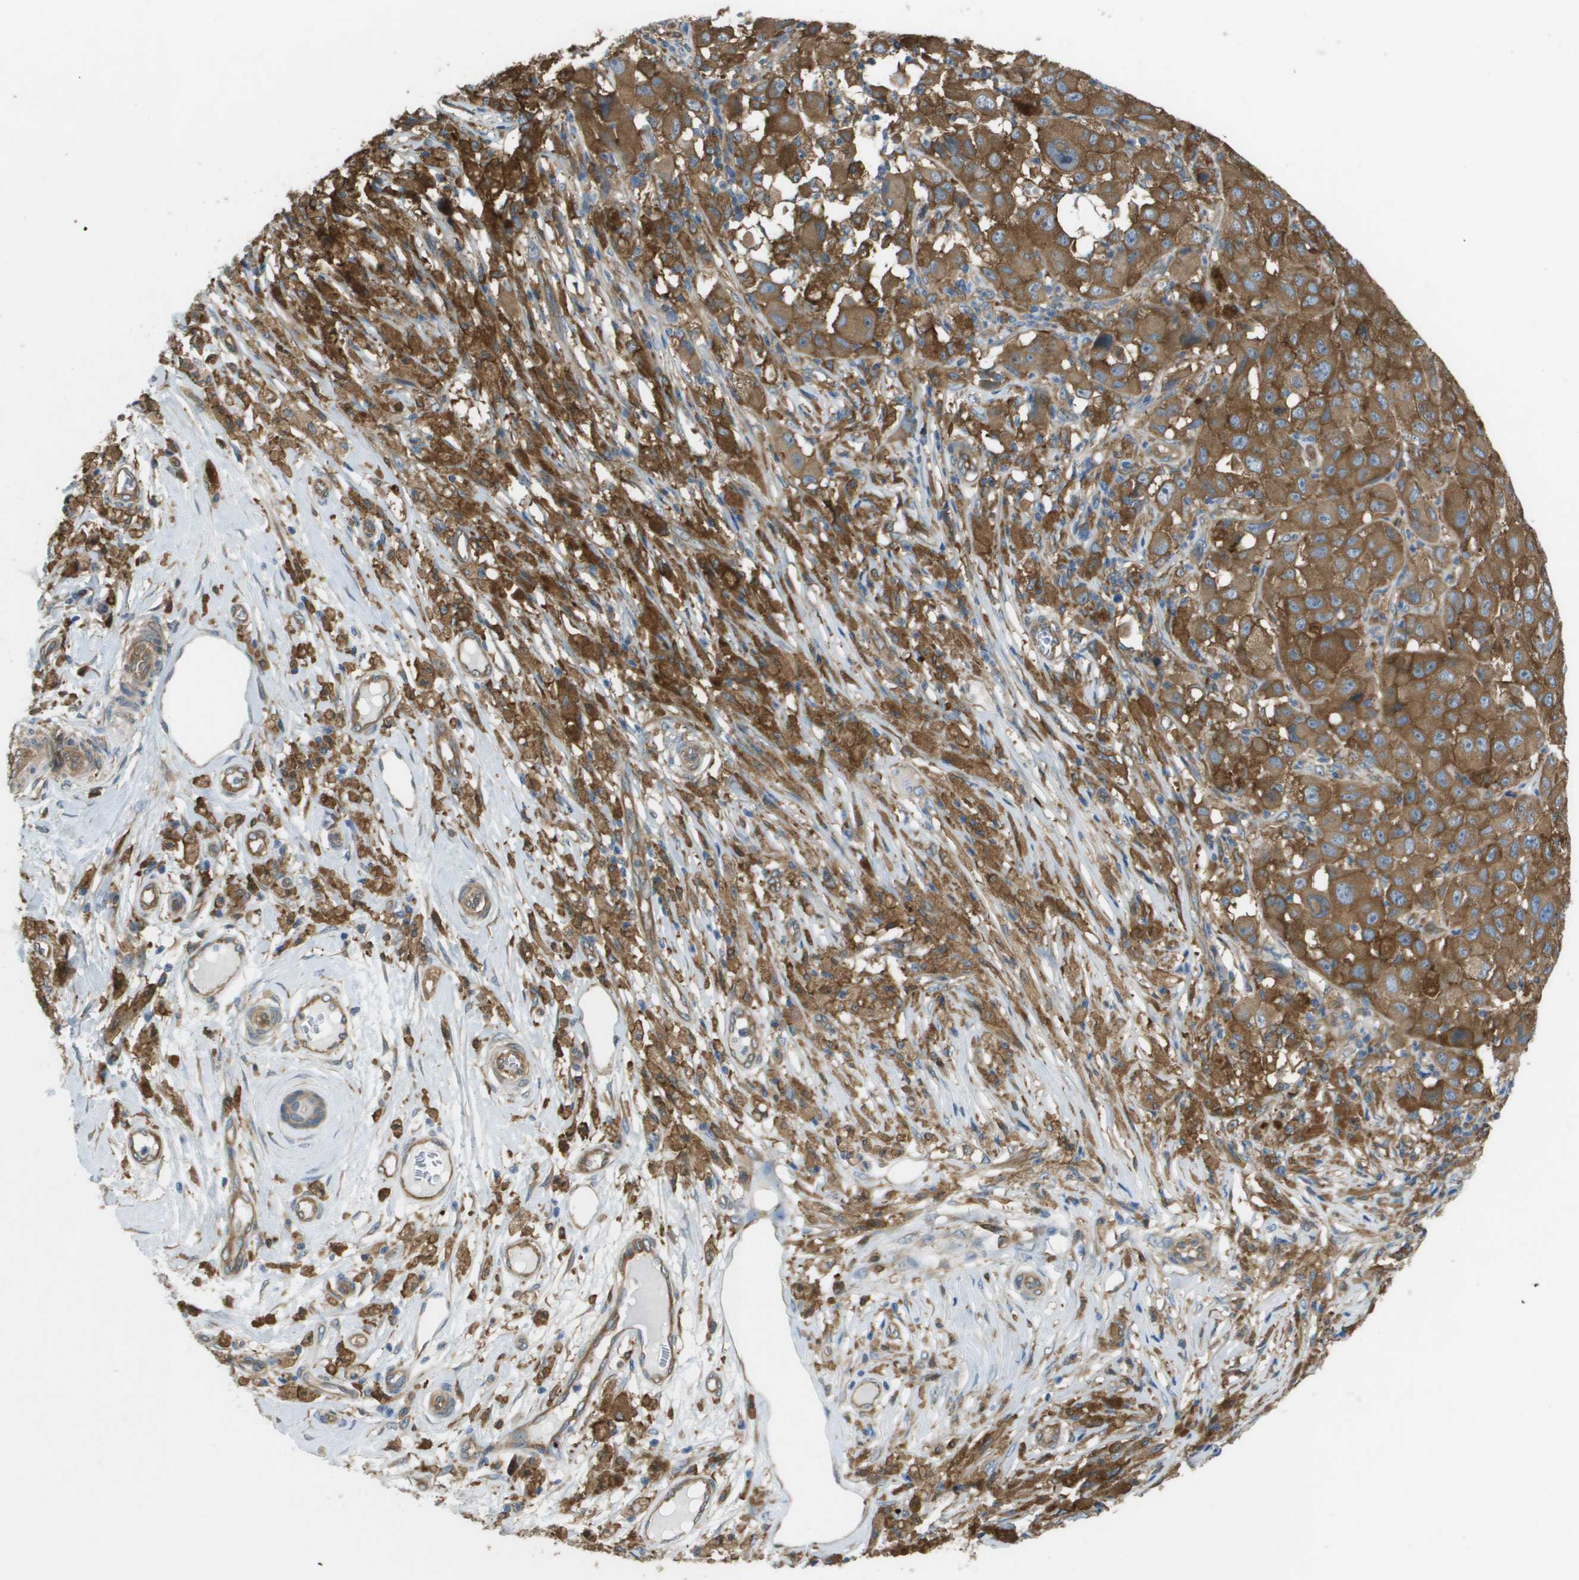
{"staining": {"intensity": "strong", "quantity": ">75%", "location": "cytoplasmic/membranous"}, "tissue": "melanoma", "cell_type": "Tumor cells", "image_type": "cancer", "snomed": [{"axis": "morphology", "description": "Malignant melanoma, NOS"}, {"axis": "topography", "description": "Skin"}], "caption": "IHC (DAB (3,3'-diaminobenzidine)) staining of human melanoma shows strong cytoplasmic/membranous protein expression in approximately >75% of tumor cells.", "gene": "CORO1B", "patient": {"sex": "male", "age": 96}}